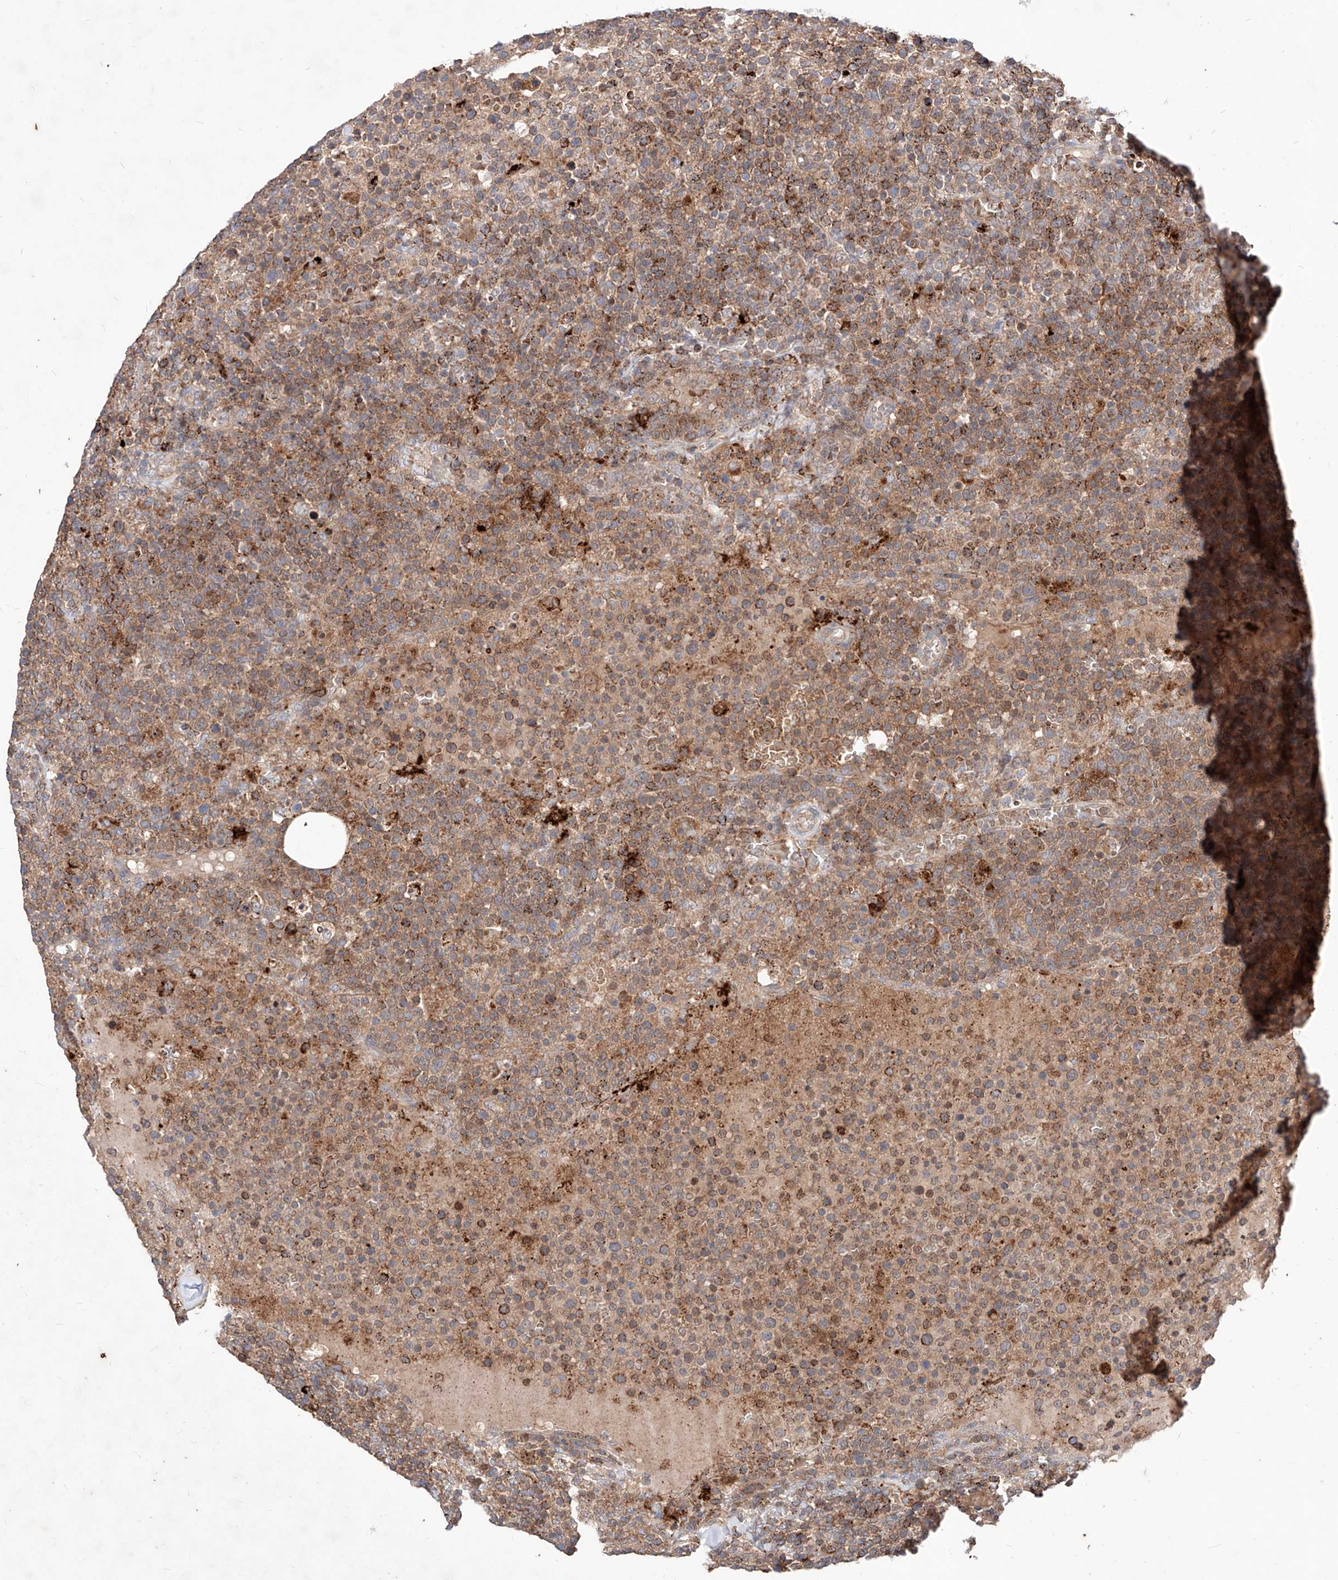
{"staining": {"intensity": "moderate", "quantity": "25%-75%", "location": "cytoplasmic/membranous"}, "tissue": "lymphoma", "cell_type": "Tumor cells", "image_type": "cancer", "snomed": [{"axis": "morphology", "description": "Malignant lymphoma, non-Hodgkin's type, High grade"}, {"axis": "topography", "description": "Lymph node"}], "caption": "Immunohistochemical staining of human lymphoma shows moderate cytoplasmic/membranous protein expression in approximately 25%-75% of tumor cells. (DAB = brown stain, brightfield microscopy at high magnification).", "gene": "TSNAX", "patient": {"sex": "male", "age": 61}}